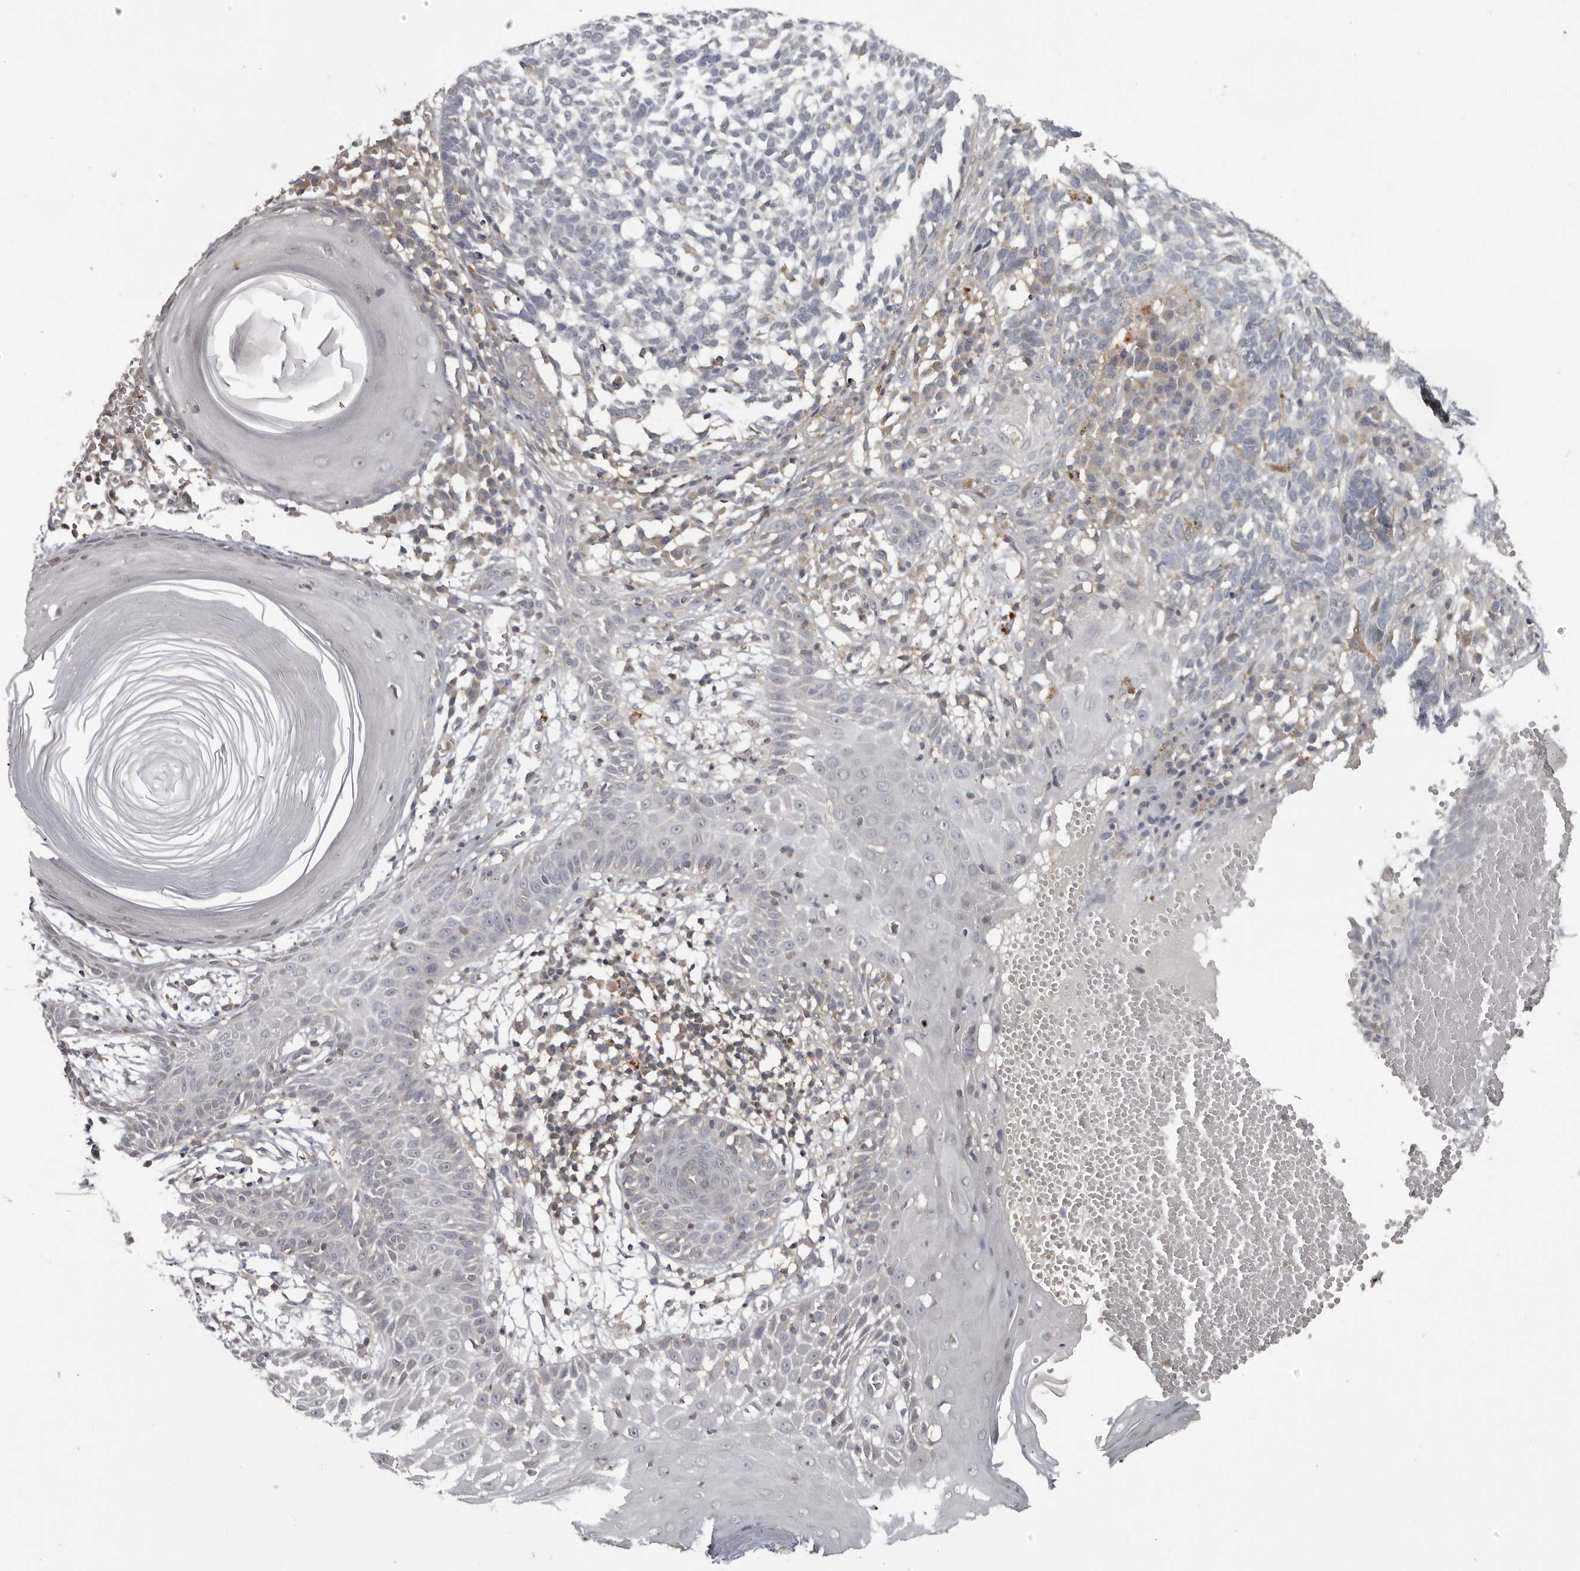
{"staining": {"intensity": "negative", "quantity": "none", "location": "none"}, "tissue": "skin cancer", "cell_type": "Tumor cells", "image_type": "cancer", "snomed": [{"axis": "morphology", "description": "Basal cell carcinoma"}, {"axis": "topography", "description": "Skin"}], "caption": "There is no significant positivity in tumor cells of skin basal cell carcinoma.", "gene": "ANKRD44", "patient": {"sex": "male", "age": 85}}